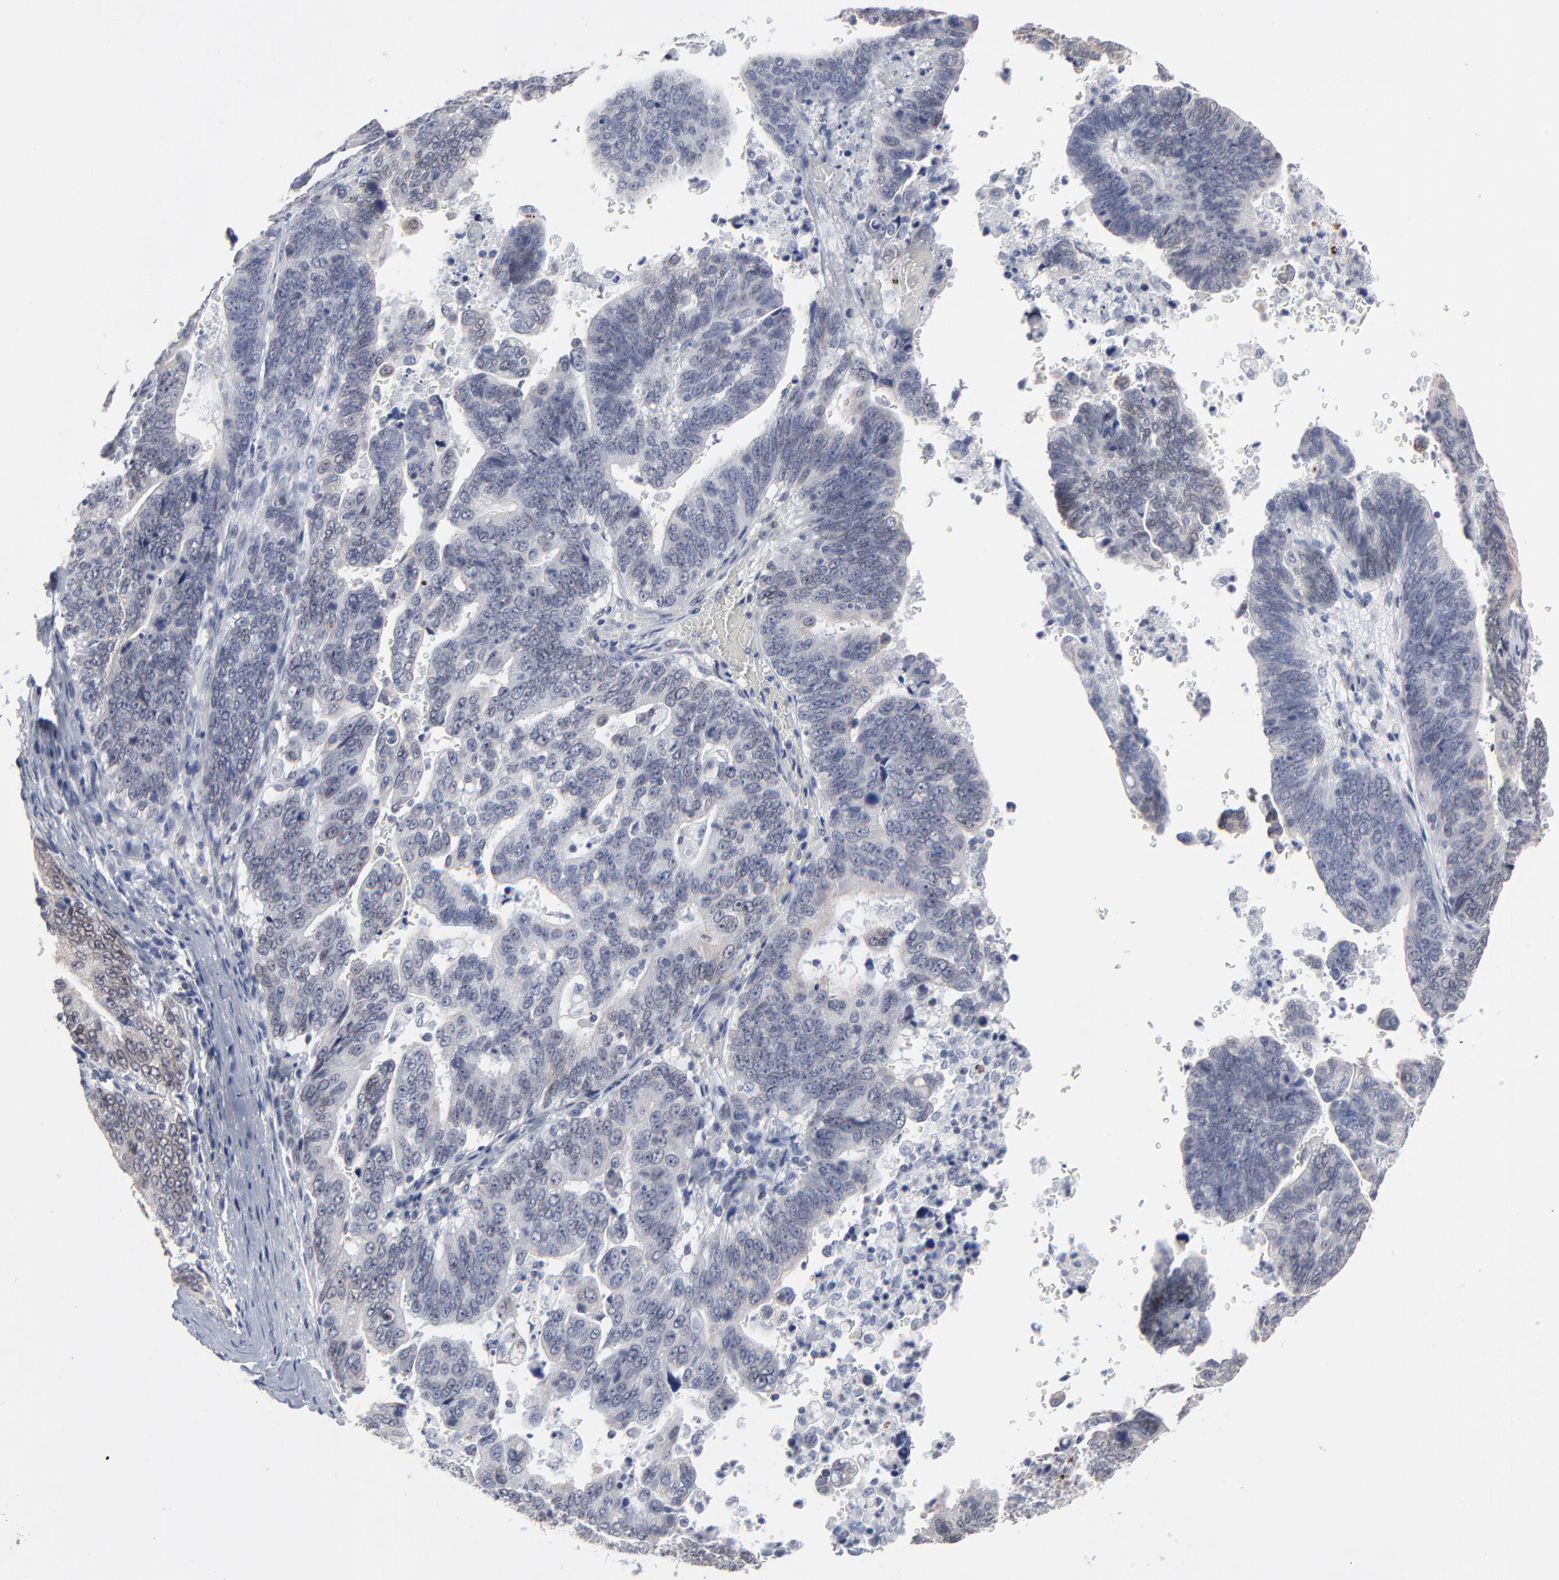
{"staining": {"intensity": "negative", "quantity": "none", "location": "none"}, "tissue": "stomach cancer", "cell_type": "Tumor cells", "image_type": "cancer", "snomed": [{"axis": "morphology", "description": "Adenocarcinoma, NOS"}, {"axis": "topography", "description": "Stomach, upper"}], "caption": "Tumor cells are negative for brown protein staining in stomach cancer (adenocarcinoma).", "gene": "SYNE2", "patient": {"sex": "female", "age": 50}}